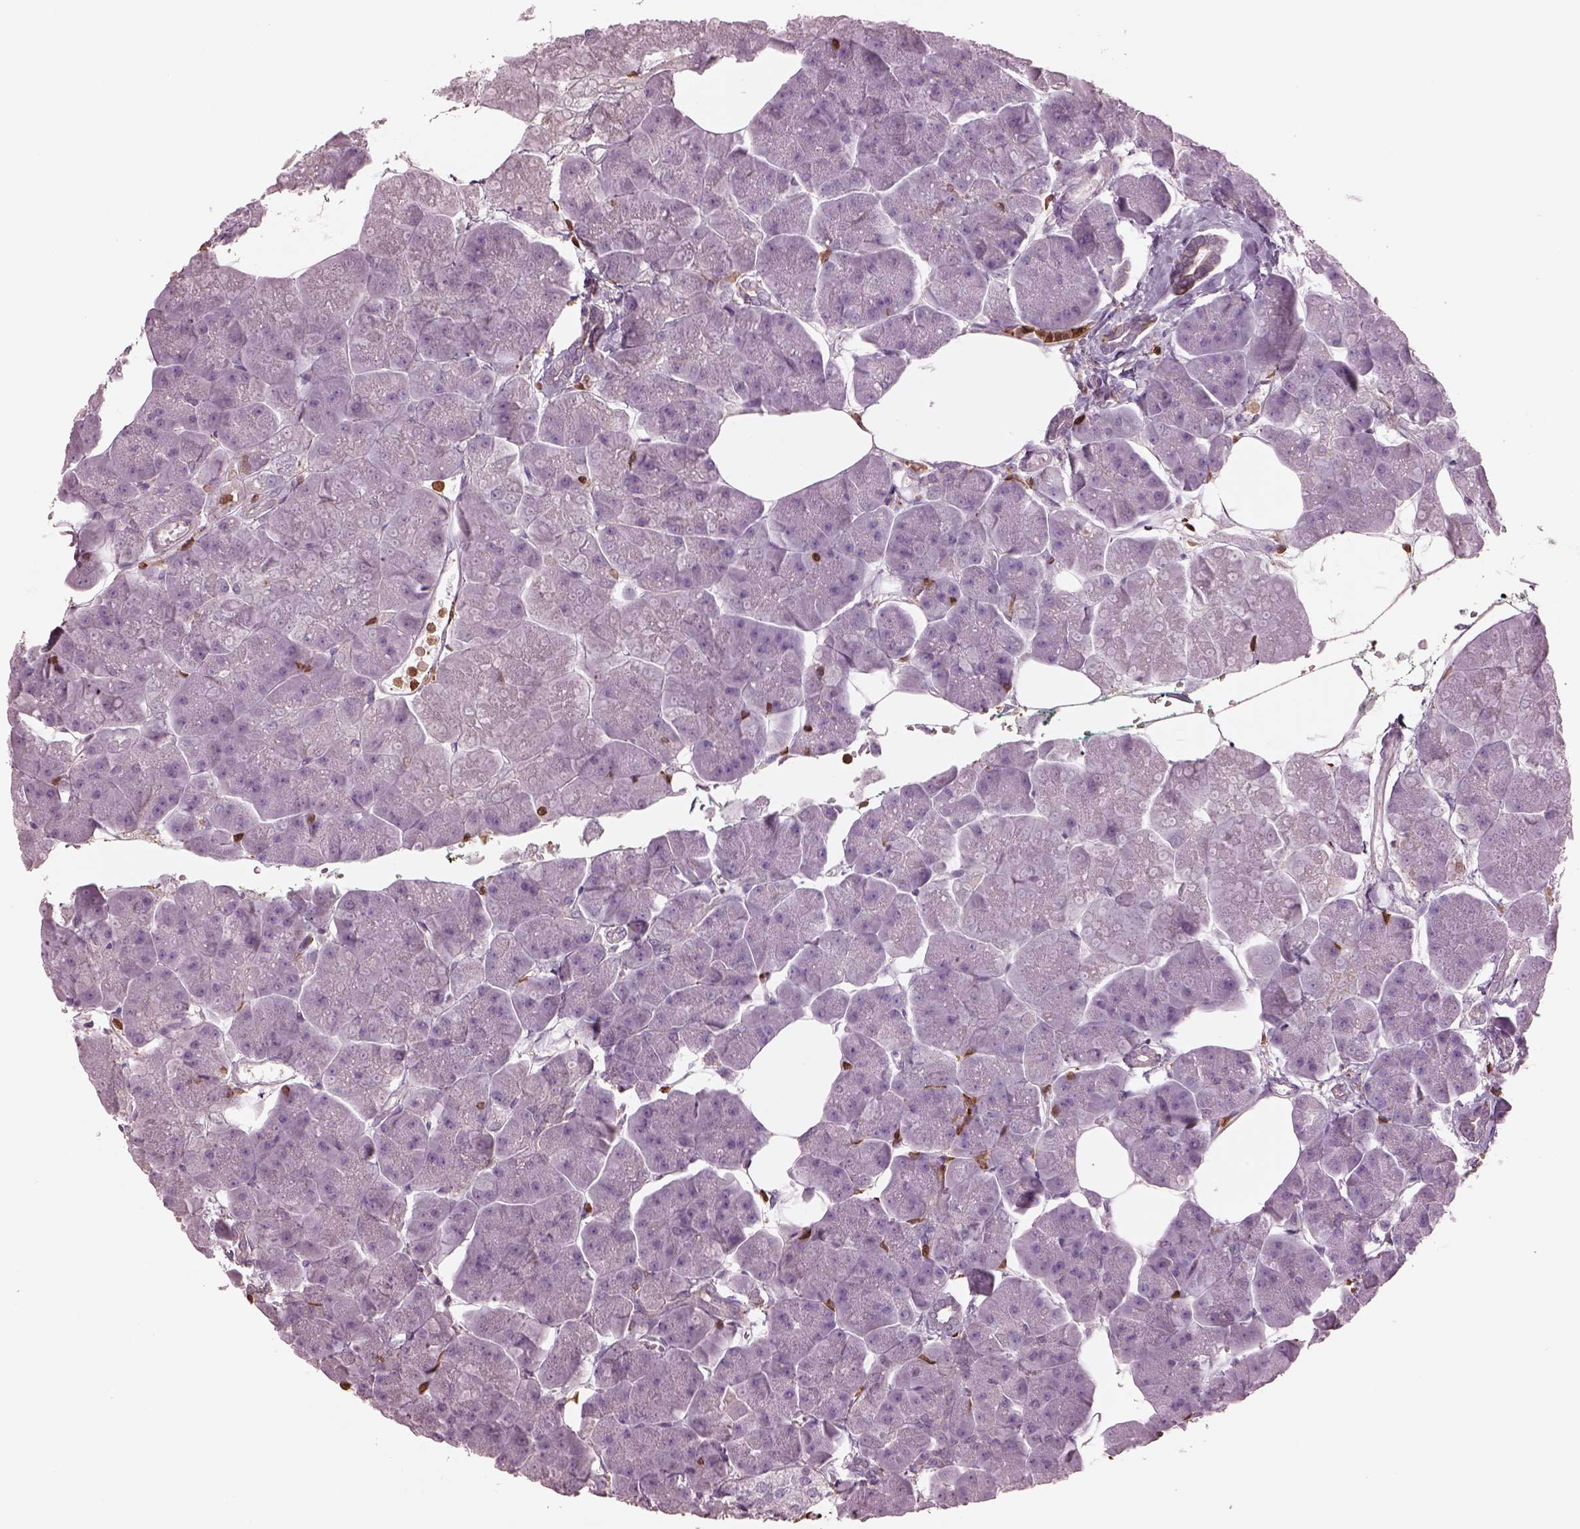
{"staining": {"intensity": "negative", "quantity": "none", "location": "none"}, "tissue": "pancreas", "cell_type": "Exocrine glandular cells", "image_type": "normal", "snomed": [{"axis": "morphology", "description": "Normal tissue, NOS"}, {"axis": "topography", "description": "Adipose tissue"}, {"axis": "topography", "description": "Pancreas"}, {"axis": "topography", "description": "Peripheral nerve tissue"}], "caption": "Immunohistochemistry (IHC) image of benign pancreas stained for a protein (brown), which demonstrates no expression in exocrine glandular cells. Brightfield microscopy of IHC stained with DAB (3,3'-diaminobenzidine) (brown) and hematoxylin (blue), captured at high magnification.", "gene": "IL31RA", "patient": {"sex": "female", "age": 58}}